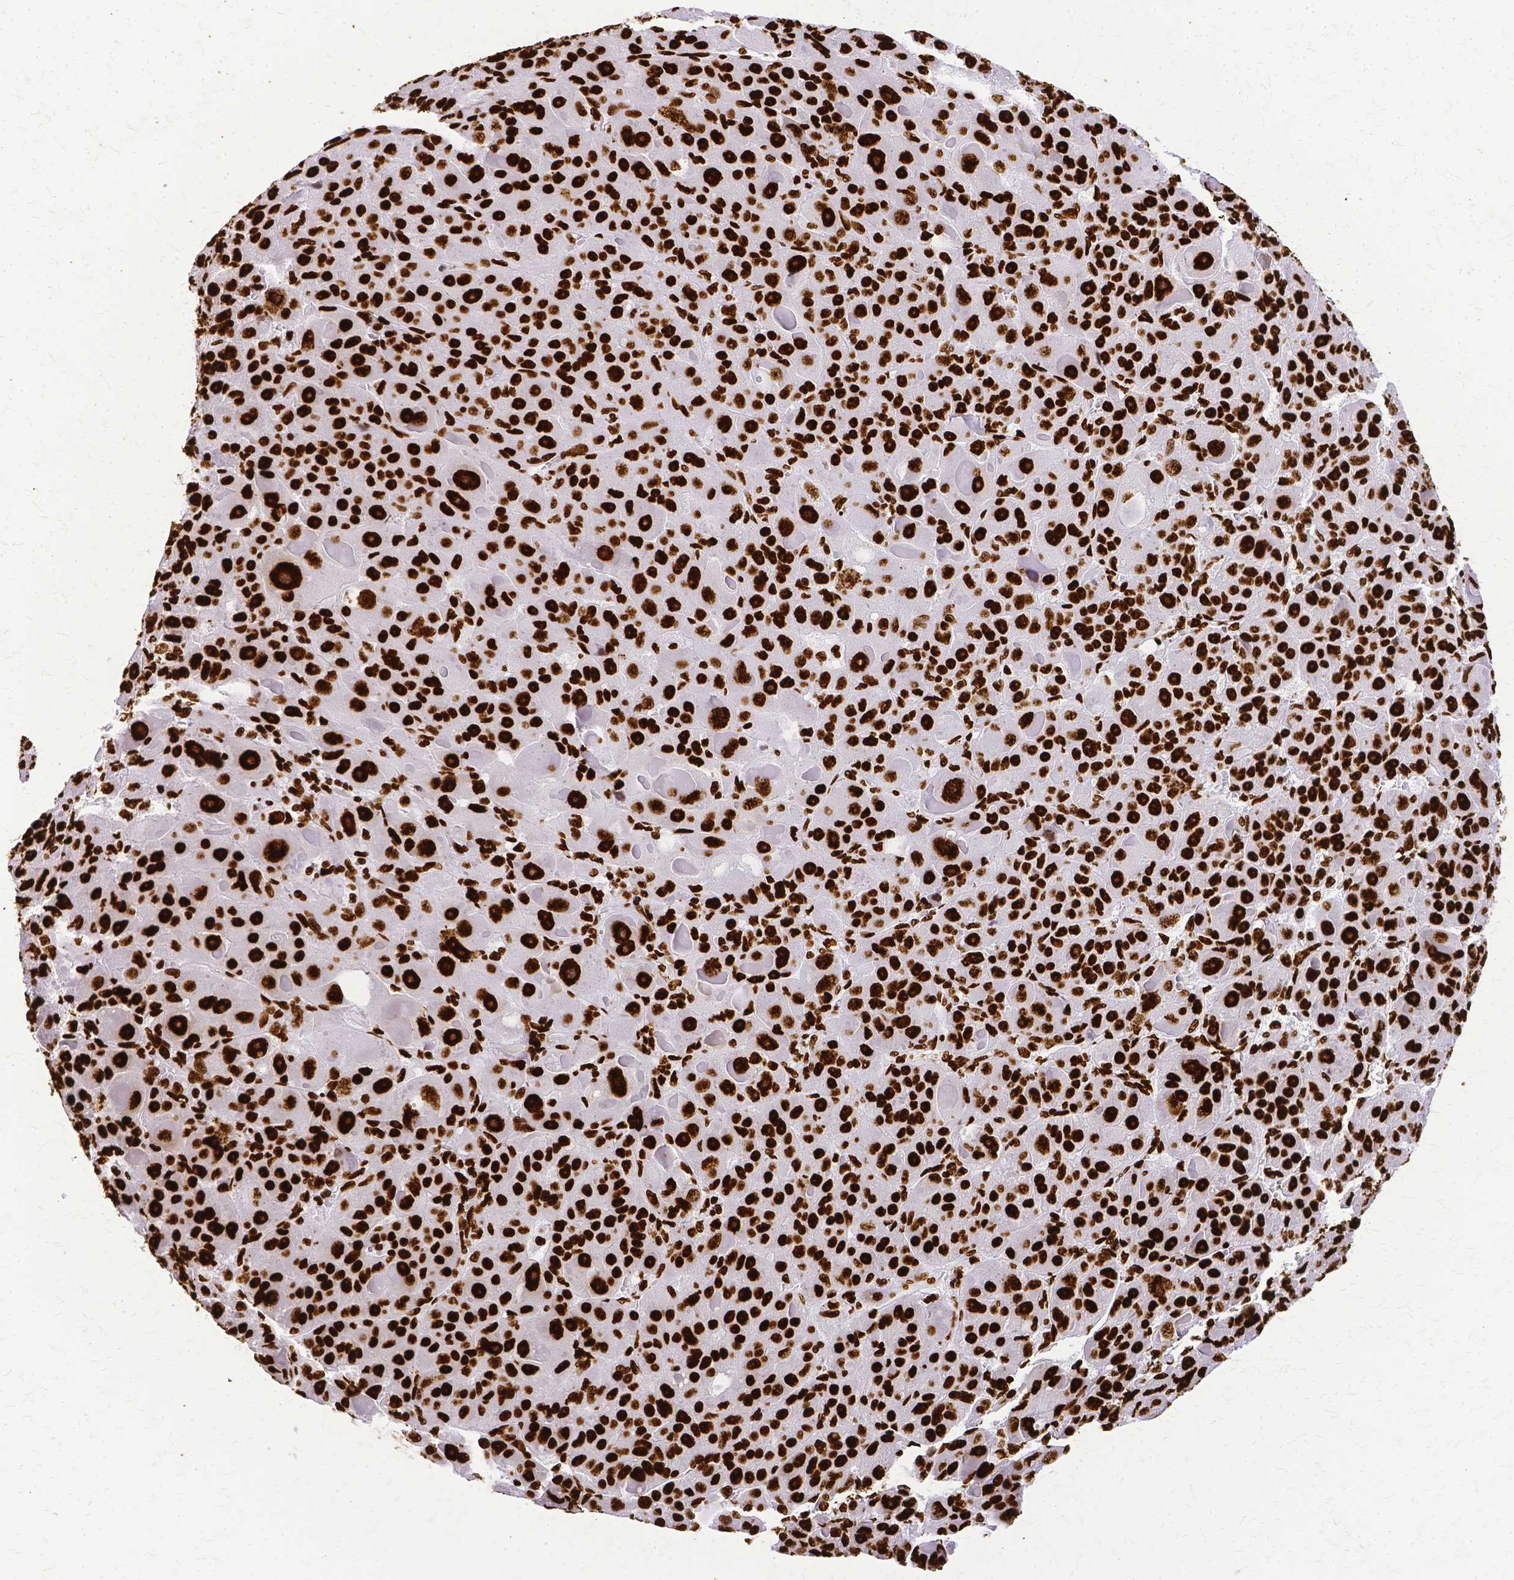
{"staining": {"intensity": "strong", "quantity": ">75%", "location": "nuclear"}, "tissue": "liver cancer", "cell_type": "Tumor cells", "image_type": "cancer", "snomed": [{"axis": "morphology", "description": "Carcinoma, Hepatocellular, NOS"}, {"axis": "topography", "description": "Liver"}], "caption": "Immunohistochemical staining of human liver hepatocellular carcinoma shows high levels of strong nuclear protein expression in approximately >75% of tumor cells. The protein of interest is stained brown, and the nuclei are stained in blue (DAB IHC with brightfield microscopy, high magnification).", "gene": "SFPQ", "patient": {"sex": "male", "age": 76}}